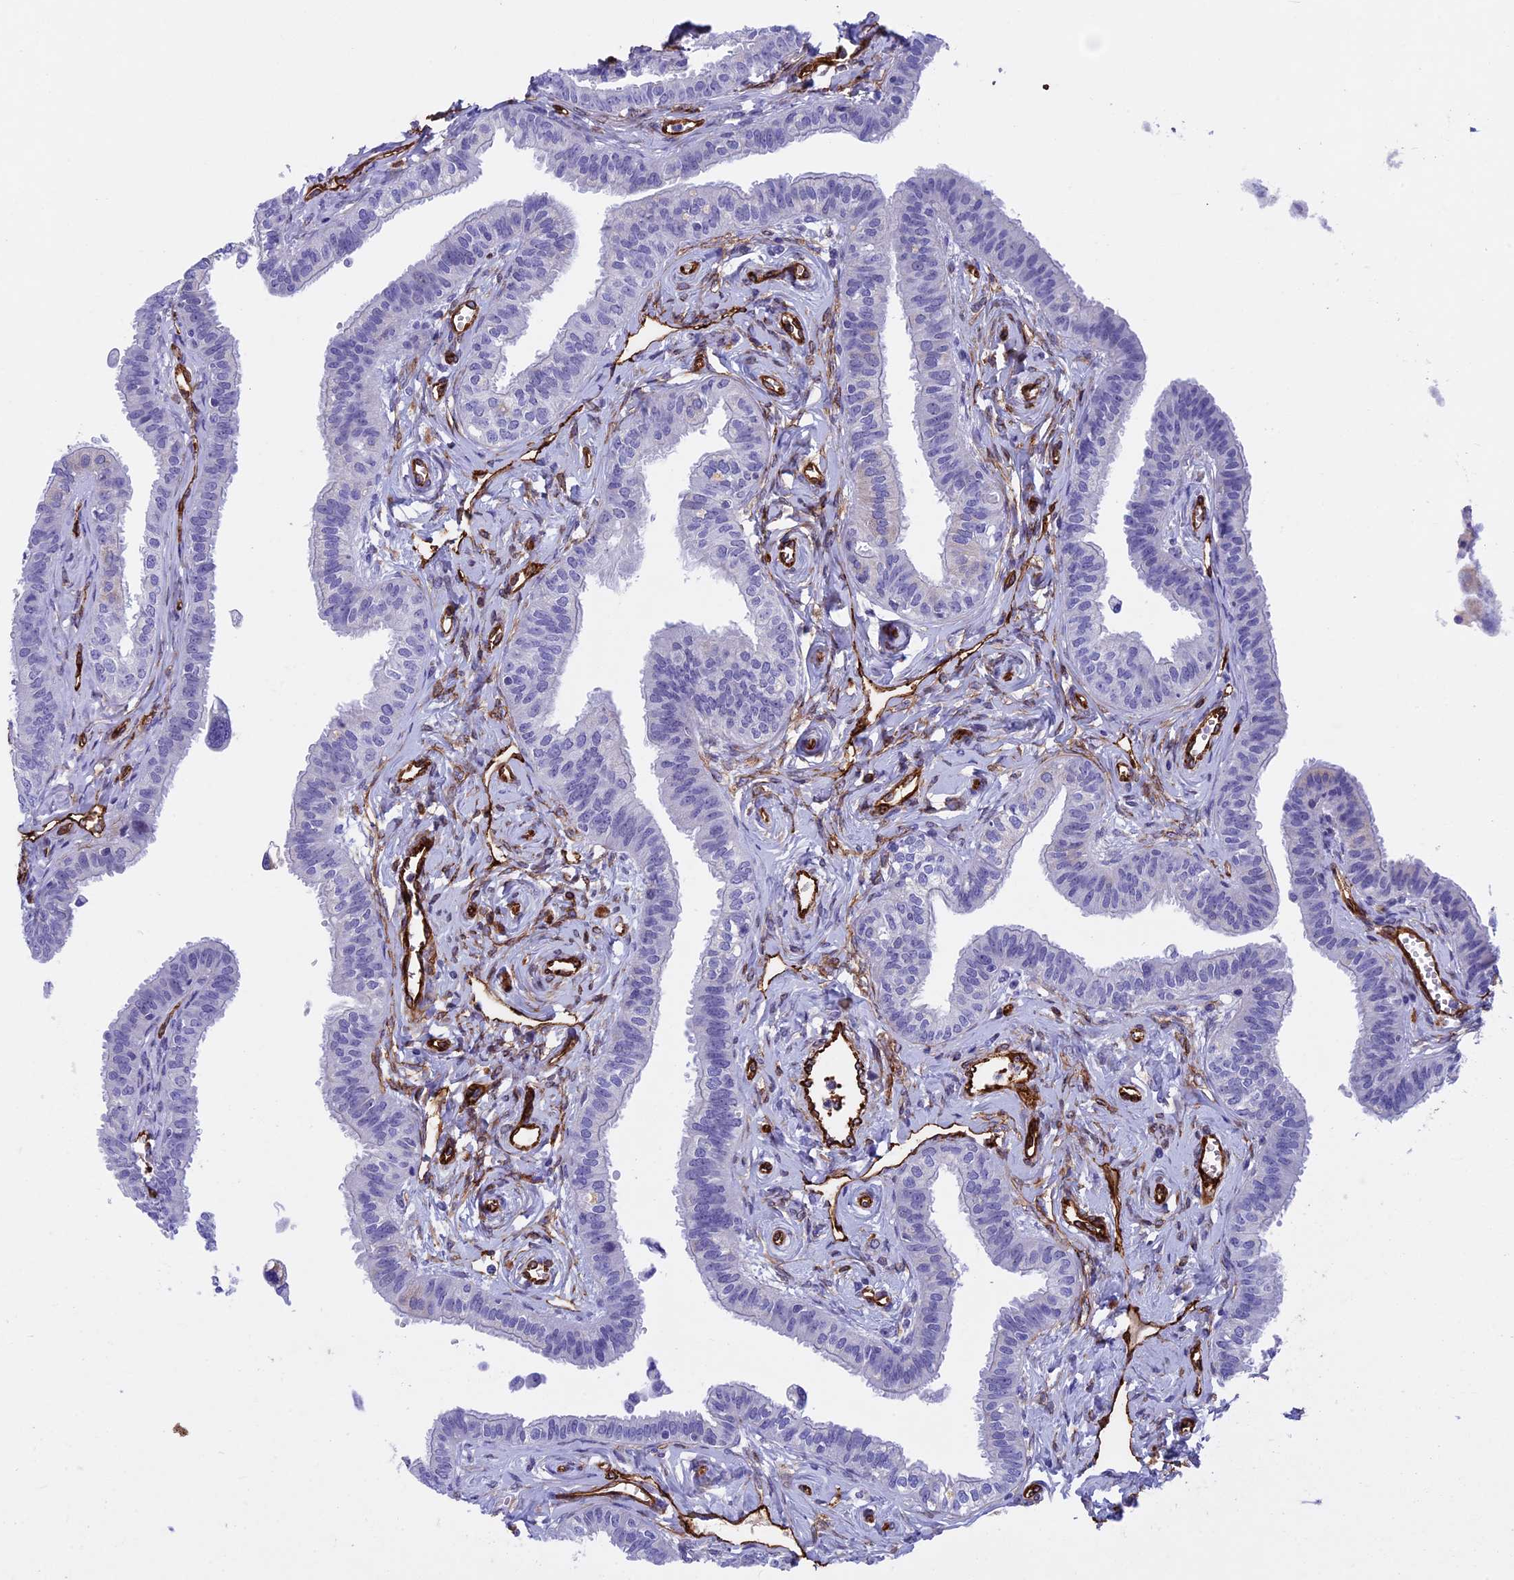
{"staining": {"intensity": "negative", "quantity": "none", "location": "none"}, "tissue": "fallopian tube", "cell_type": "Glandular cells", "image_type": "normal", "snomed": [{"axis": "morphology", "description": "Normal tissue, NOS"}, {"axis": "morphology", "description": "Carcinoma, NOS"}, {"axis": "topography", "description": "Fallopian tube"}, {"axis": "topography", "description": "Ovary"}], "caption": "The micrograph demonstrates no staining of glandular cells in benign fallopian tube. Brightfield microscopy of immunohistochemistry stained with DAB (brown) and hematoxylin (blue), captured at high magnification.", "gene": "INSYN1", "patient": {"sex": "female", "age": 59}}